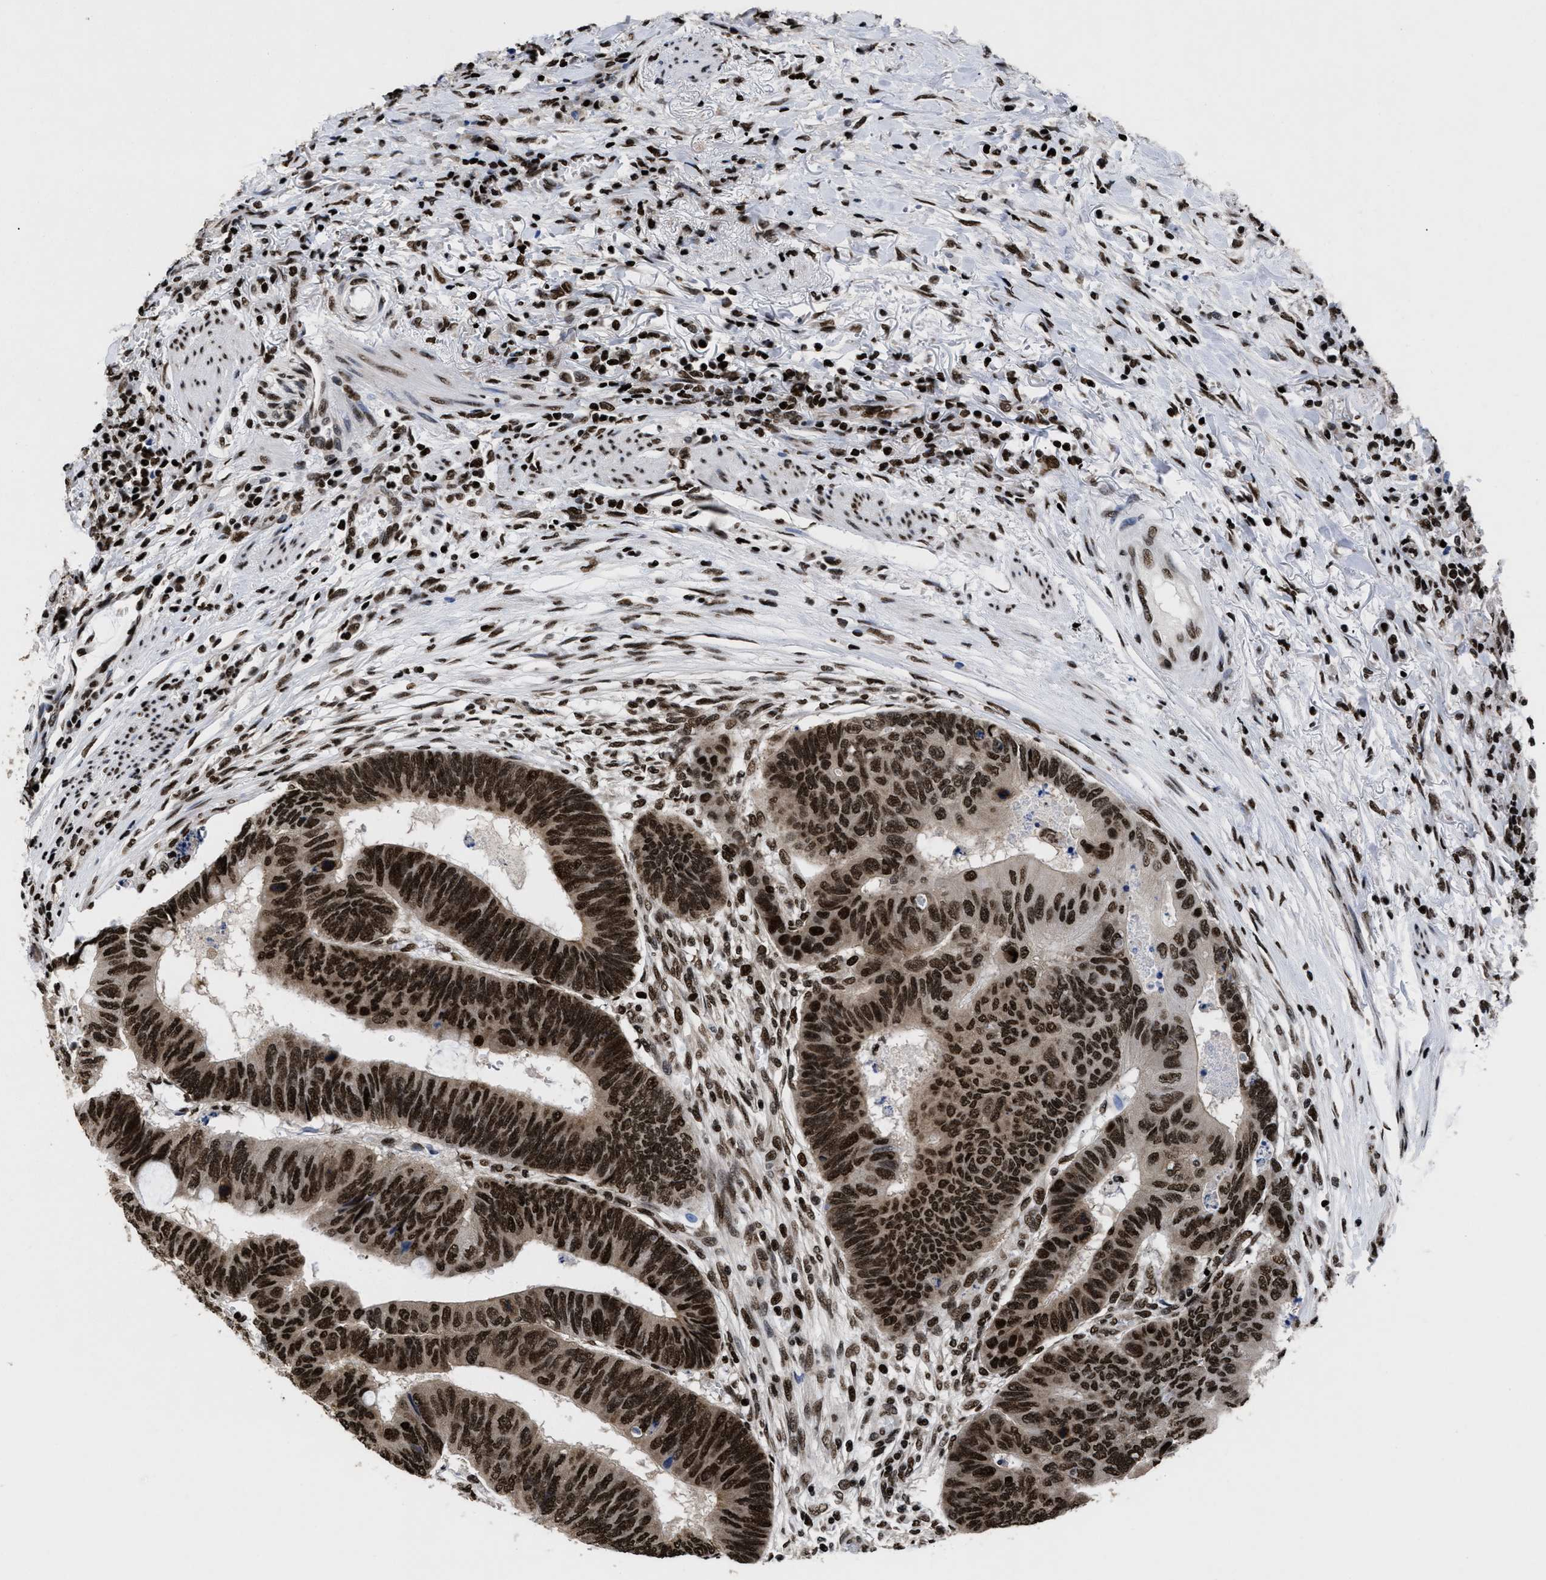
{"staining": {"intensity": "strong", "quantity": ">75%", "location": "nuclear"}, "tissue": "colorectal cancer", "cell_type": "Tumor cells", "image_type": "cancer", "snomed": [{"axis": "morphology", "description": "Normal tissue, NOS"}, {"axis": "morphology", "description": "Adenocarcinoma, NOS"}, {"axis": "topography", "description": "Rectum"}, {"axis": "topography", "description": "Peripheral nerve tissue"}], "caption": "The histopathology image displays a brown stain indicating the presence of a protein in the nuclear of tumor cells in colorectal cancer (adenocarcinoma). Nuclei are stained in blue.", "gene": "CALHM3", "patient": {"sex": "male", "age": 92}}